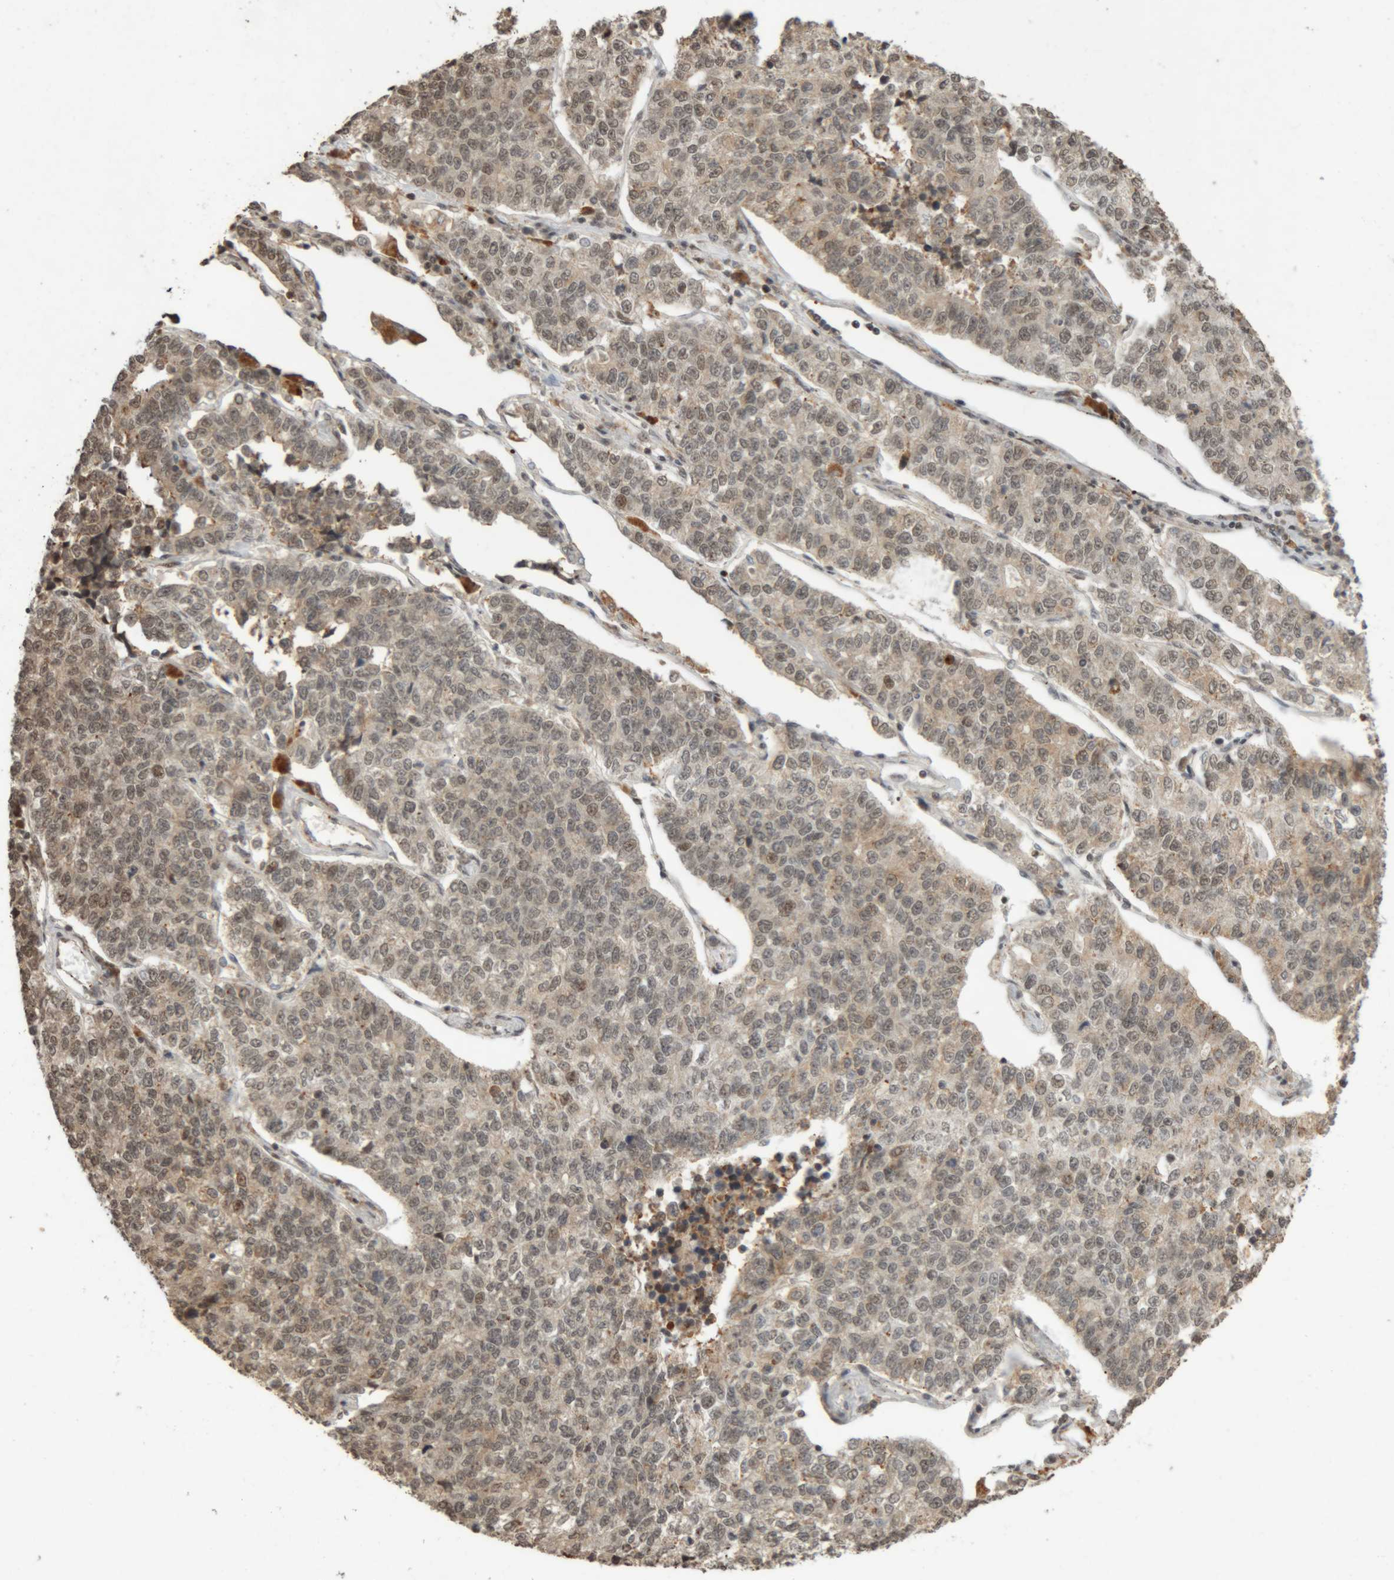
{"staining": {"intensity": "weak", "quantity": "25%-75%", "location": "nuclear"}, "tissue": "lung cancer", "cell_type": "Tumor cells", "image_type": "cancer", "snomed": [{"axis": "morphology", "description": "Adenocarcinoma, NOS"}, {"axis": "topography", "description": "Lung"}], "caption": "DAB (3,3'-diaminobenzidine) immunohistochemical staining of human lung cancer exhibits weak nuclear protein expression in approximately 25%-75% of tumor cells.", "gene": "KEAP1", "patient": {"sex": "male", "age": 49}}